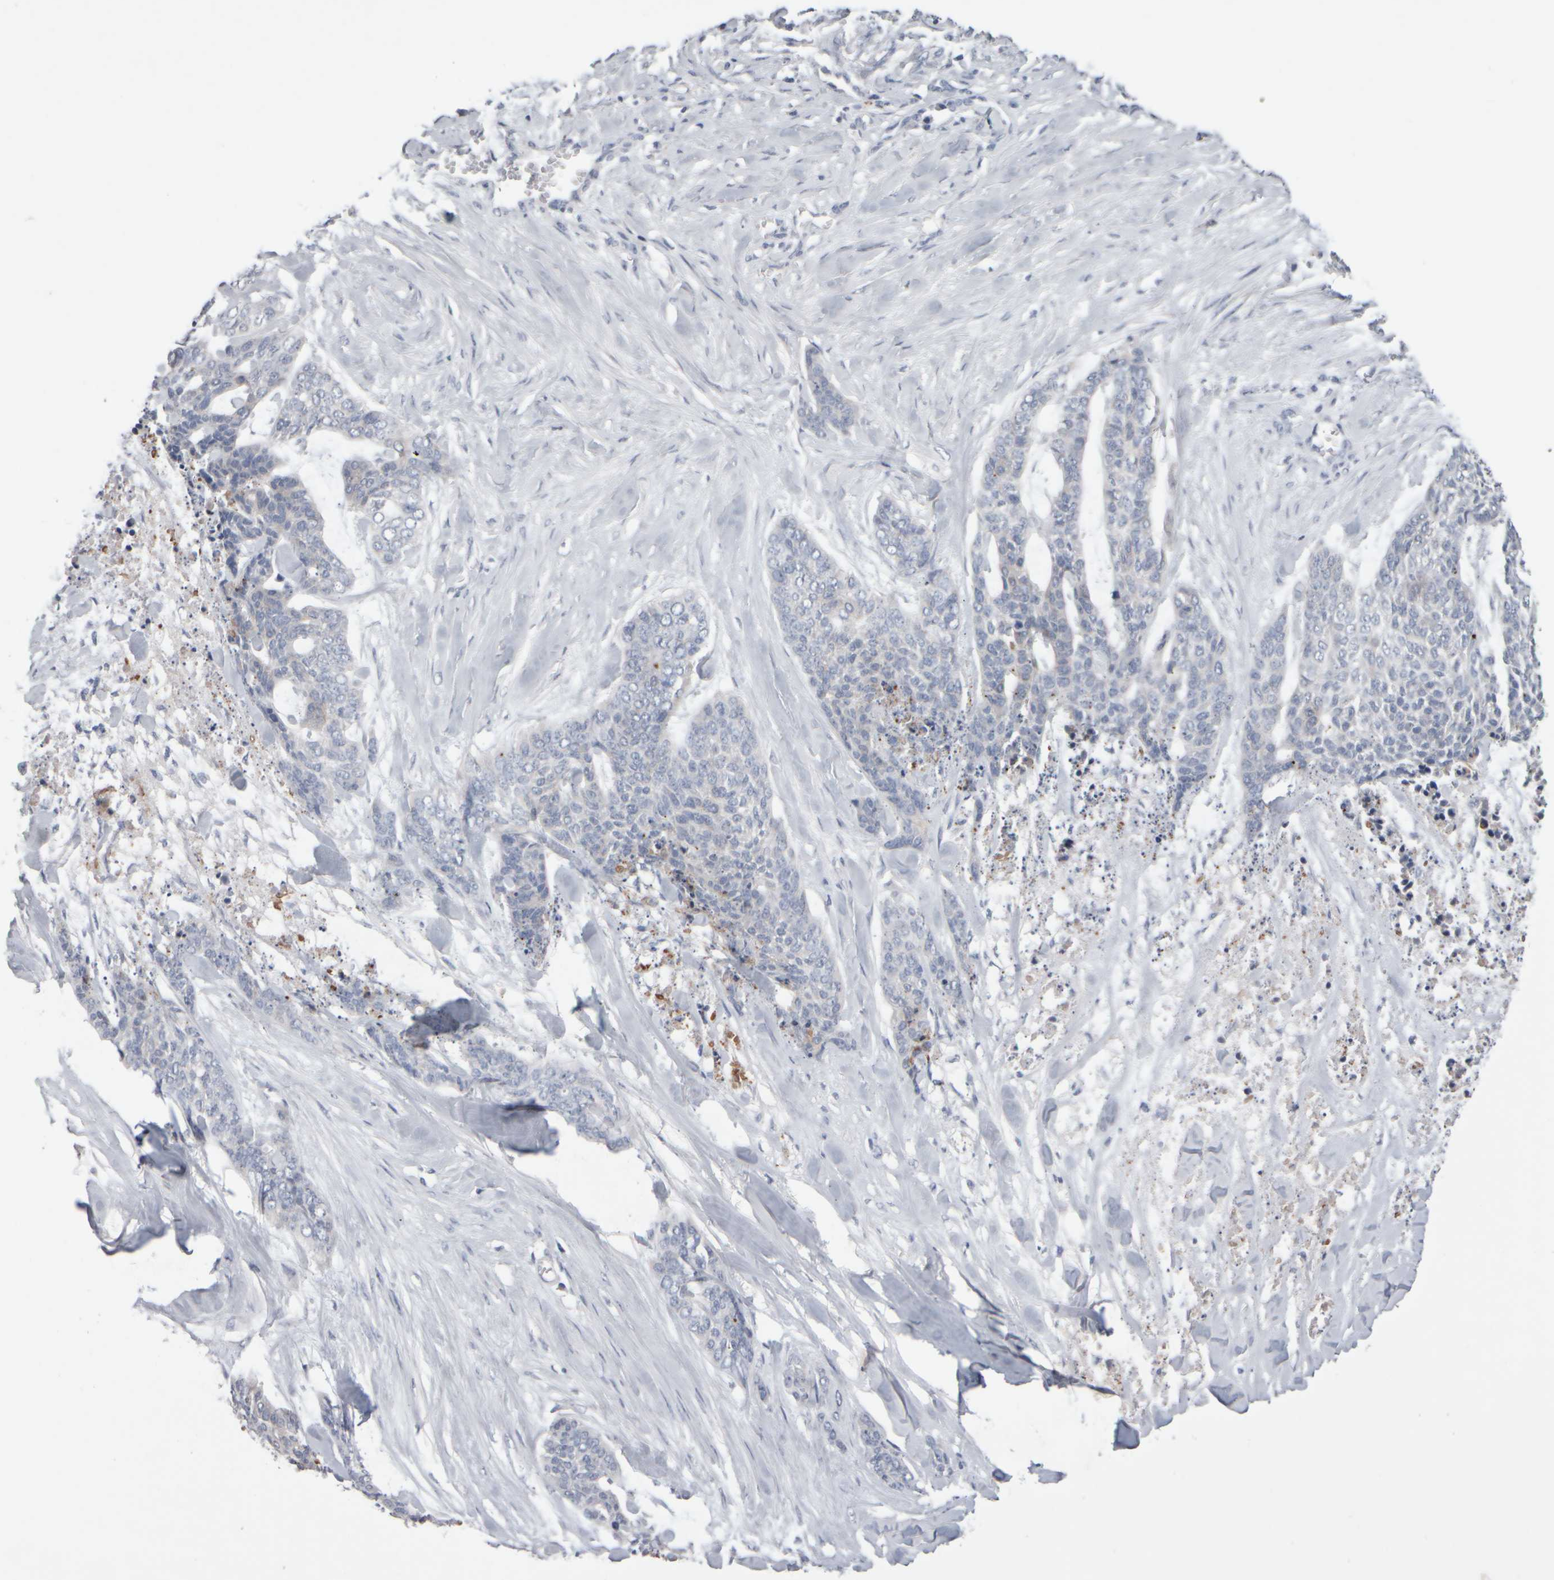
{"staining": {"intensity": "negative", "quantity": "none", "location": "none"}, "tissue": "skin cancer", "cell_type": "Tumor cells", "image_type": "cancer", "snomed": [{"axis": "morphology", "description": "Basal cell carcinoma"}, {"axis": "topography", "description": "Skin"}], "caption": "The immunohistochemistry (IHC) histopathology image has no significant expression in tumor cells of basal cell carcinoma (skin) tissue.", "gene": "EPHX2", "patient": {"sex": "female", "age": 64}}